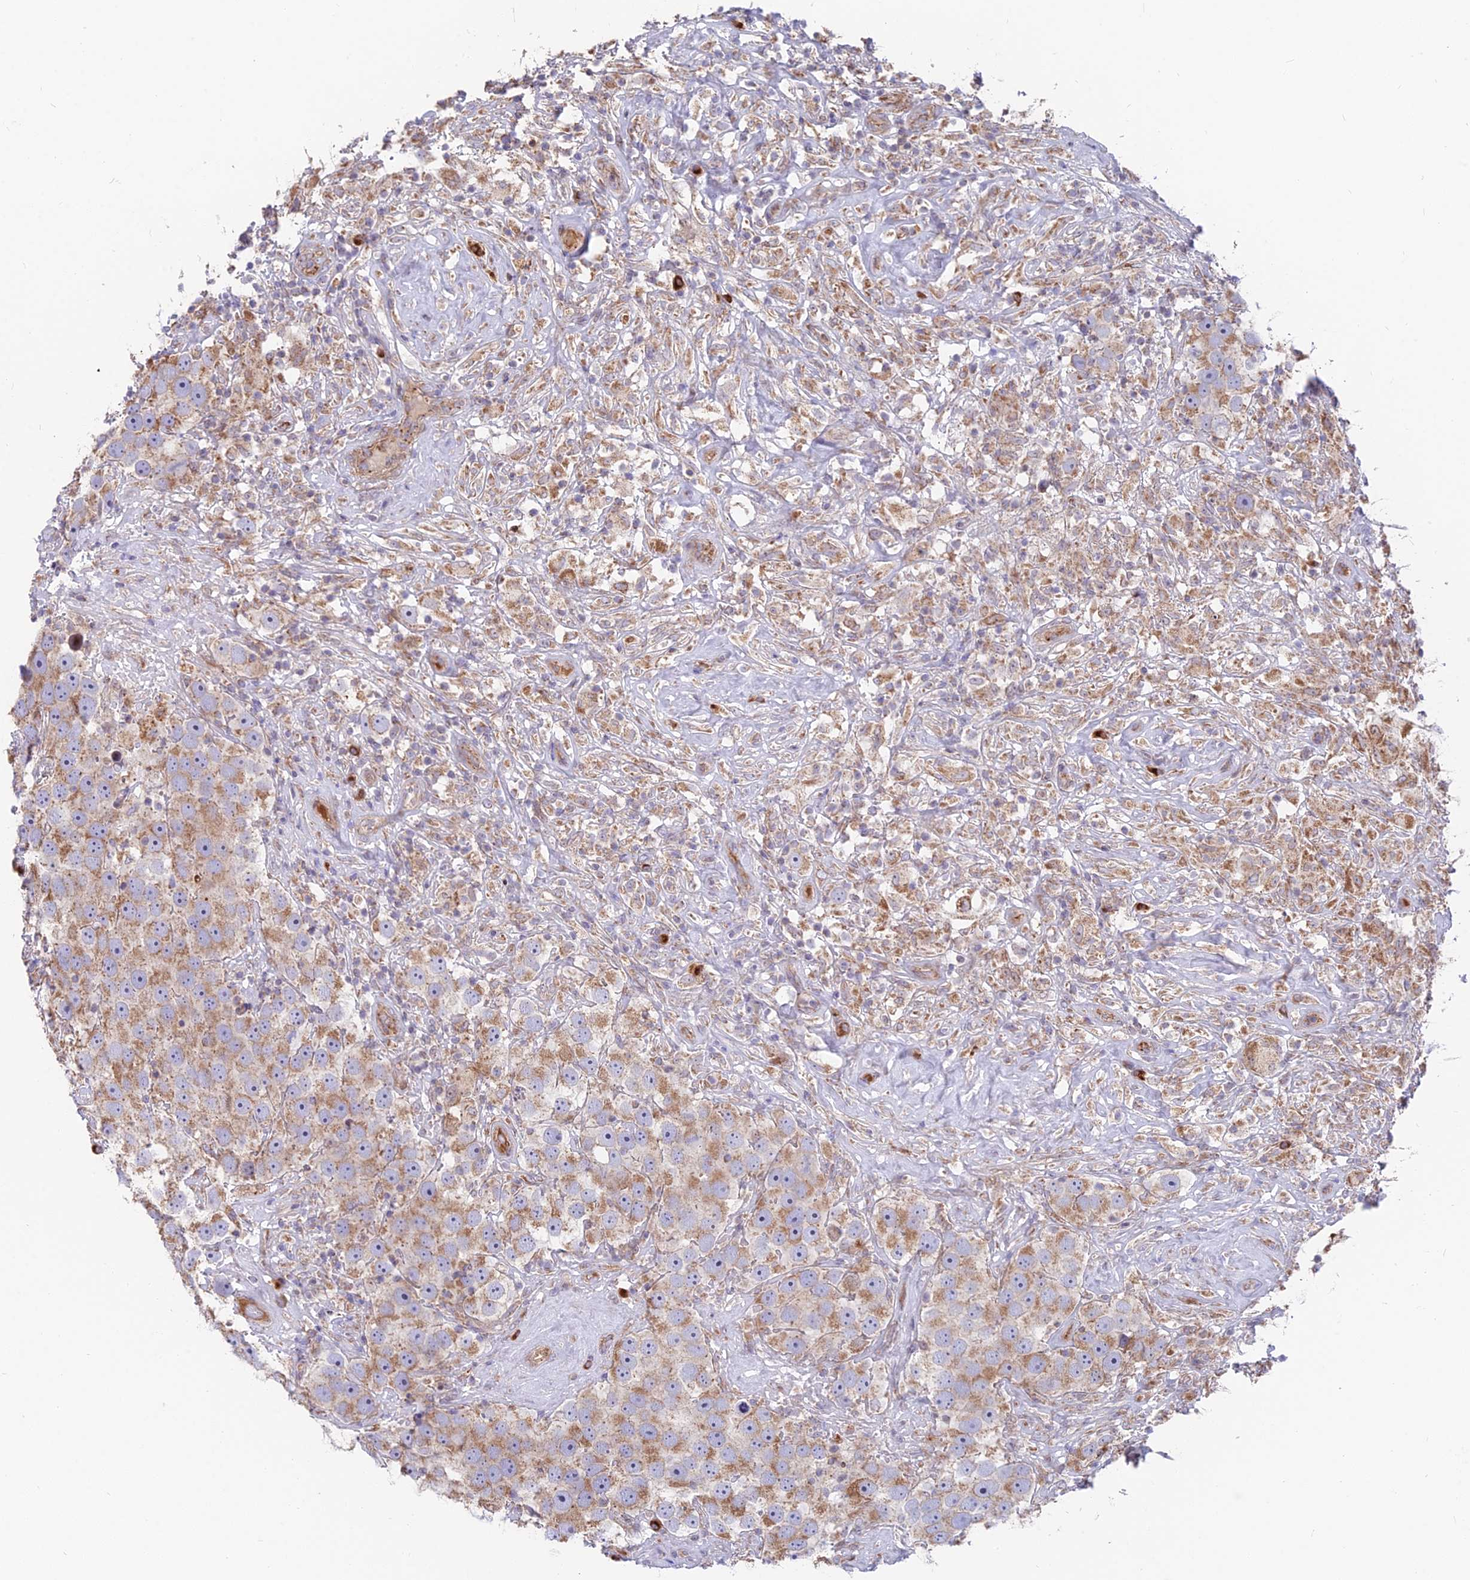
{"staining": {"intensity": "moderate", "quantity": "25%-75%", "location": "cytoplasmic/membranous"}, "tissue": "testis cancer", "cell_type": "Tumor cells", "image_type": "cancer", "snomed": [{"axis": "morphology", "description": "Seminoma, NOS"}, {"axis": "topography", "description": "Testis"}], "caption": "This is an image of immunohistochemistry staining of testis cancer (seminoma), which shows moderate staining in the cytoplasmic/membranous of tumor cells.", "gene": "TBC1D20", "patient": {"sex": "male", "age": 49}}